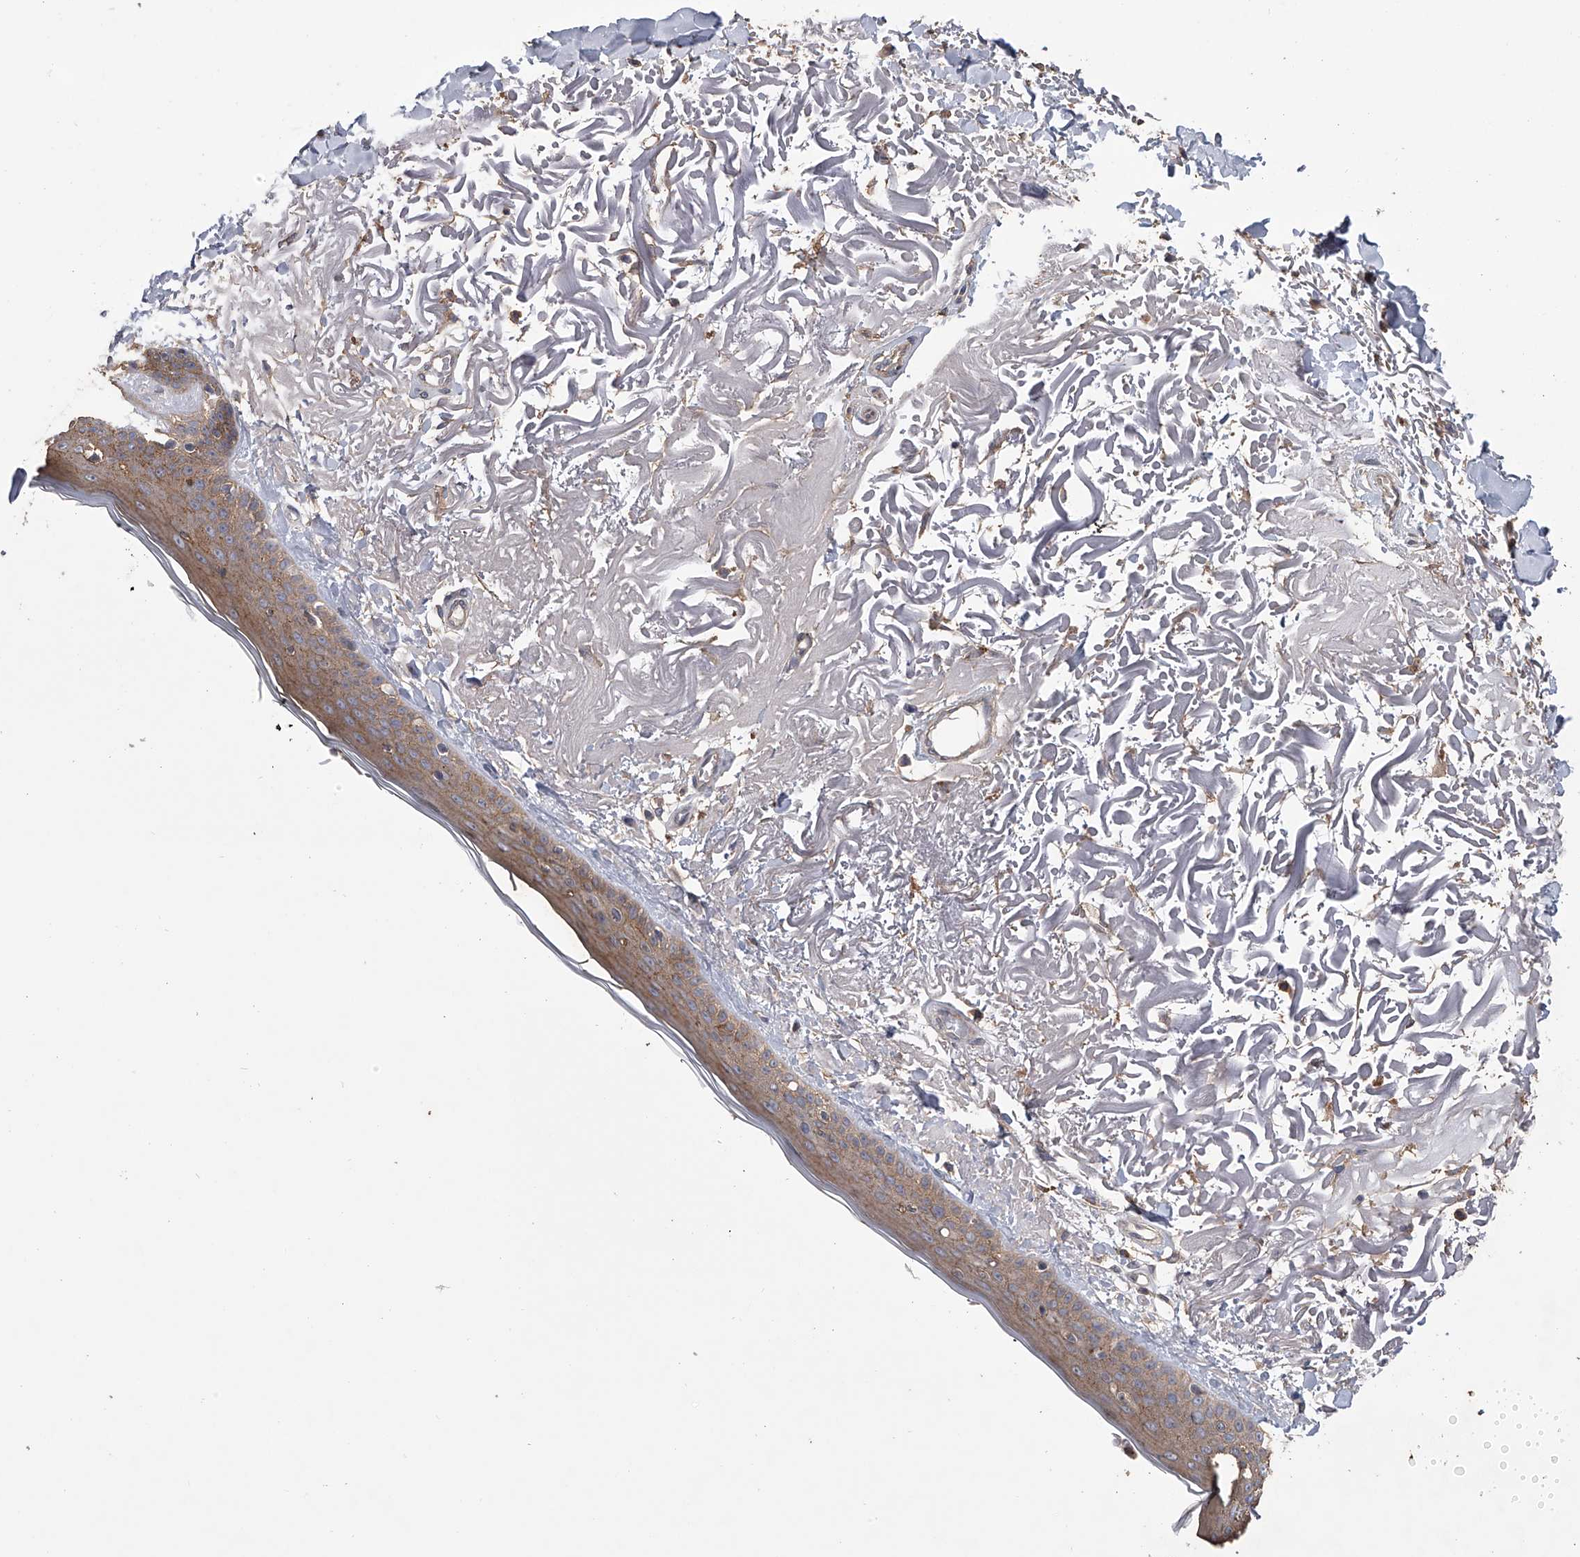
{"staining": {"intensity": "weak", "quantity": ">75%", "location": "cytoplasmic/membranous"}, "tissue": "skin", "cell_type": "Fibroblasts", "image_type": "normal", "snomed": [{"axis": "morphology", "description": "Normal tissue, NOS"}, {"axis": "topography", "description": "Skin"}, {"axis": "topography", "description": "Skeletal muscle"}], "caption": "An image of skin stained for a protein demonstrates weak cytoplasmic/membranous brown staining in fibroblasts.", "gene": "ZNF343", "patient": {"sex": "male", "age": 83}}